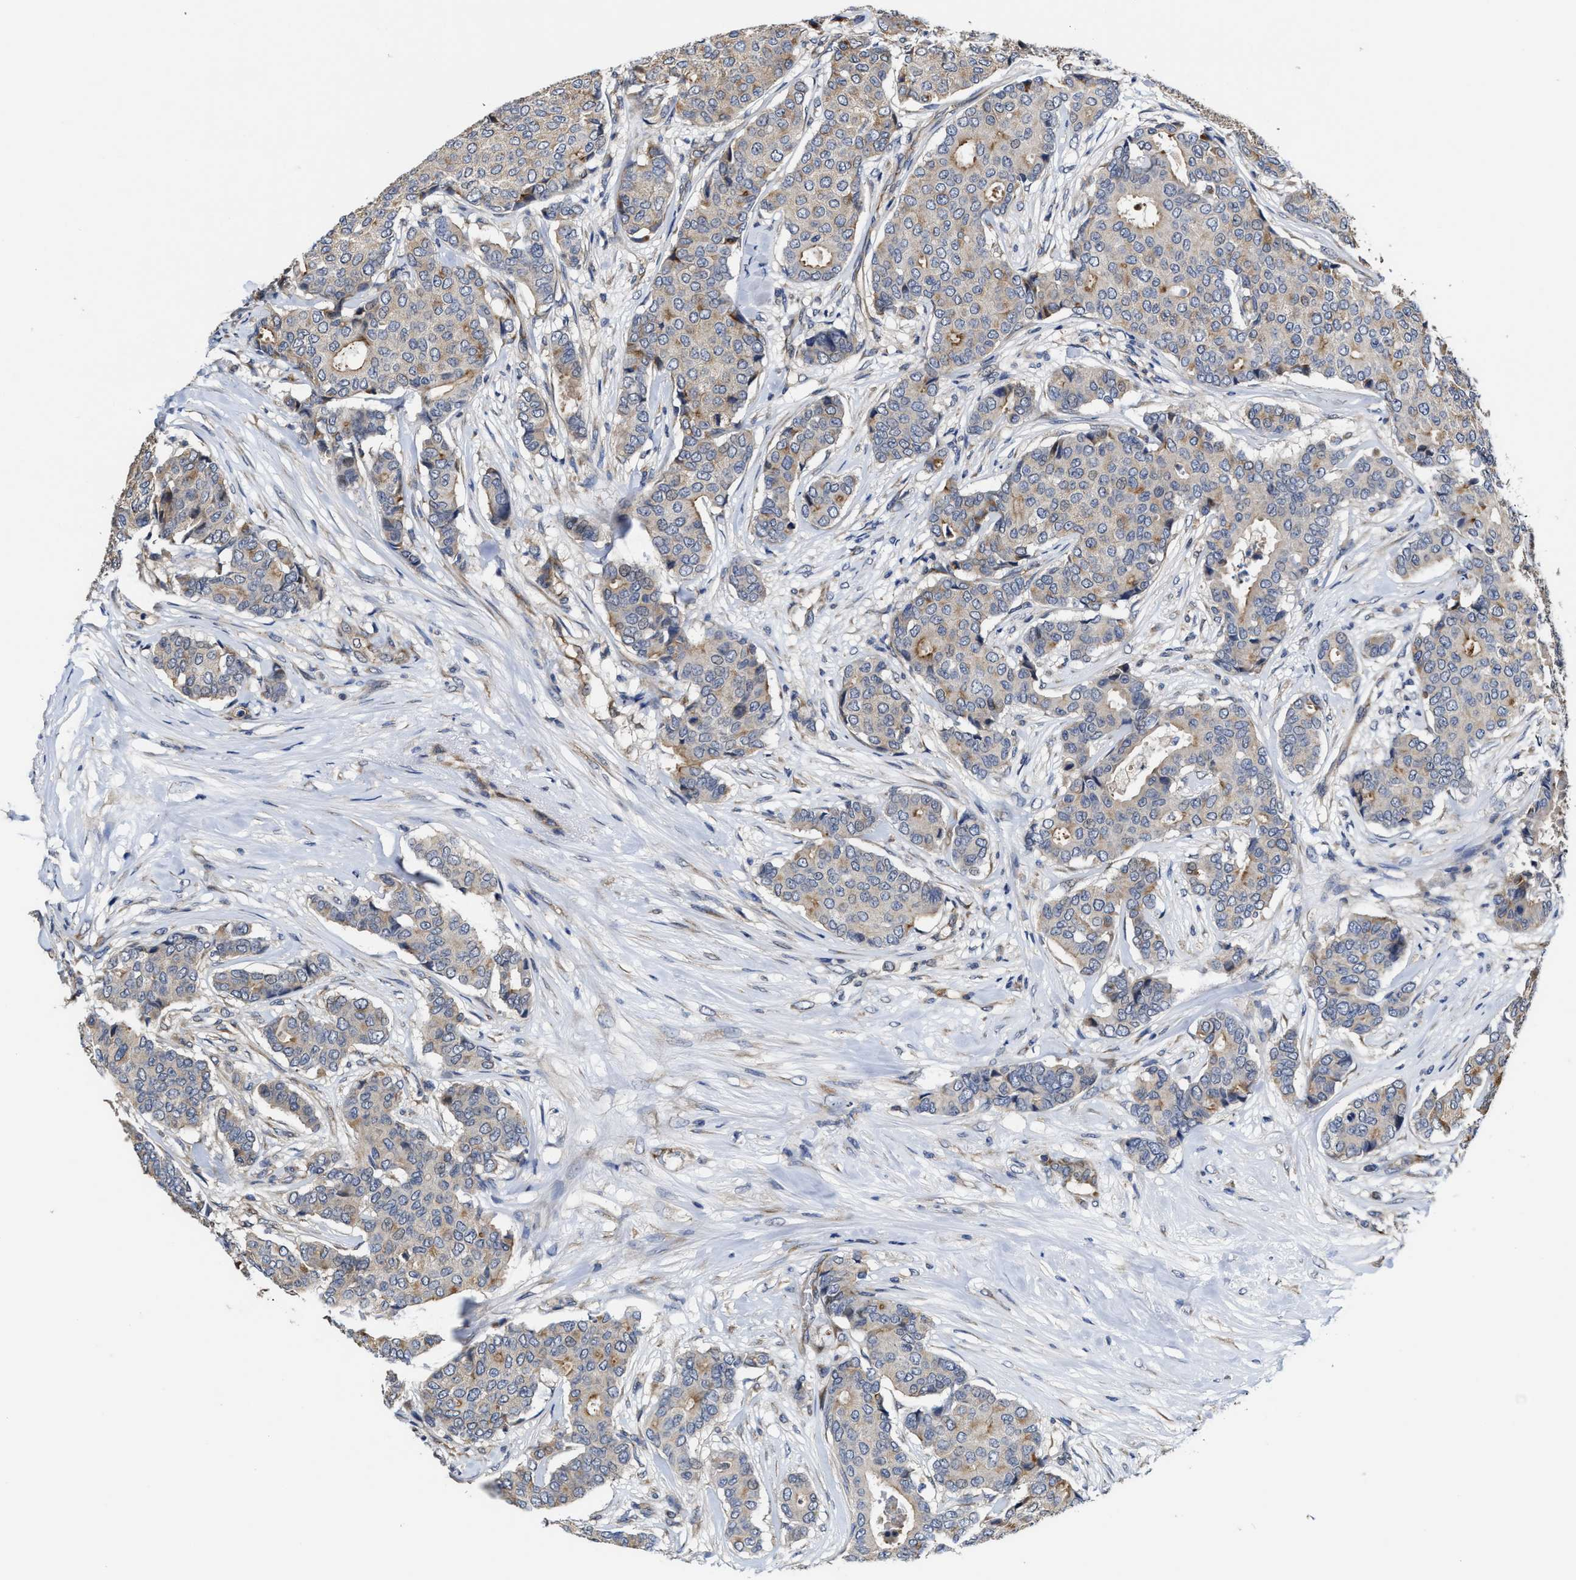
{"staining": {"intensity": "weak", "quantity": "<25%", "location": "cytoplasmic/membranous"}, "tissue": "breast cancer", "cell_type": "Tumor cells", "image_type": "cancer", "snomed": [{"axis": "morphology", "description": "Duct carcinoma"}, {"axis": "topography", "description": "Breast"}], "caption": "There is no significant positivity in tumor cells of breast cancer (infiltrating ductal carcinoma). The staining is performed using DAB brown chromogen with nuclei counter-stained in using hematoxylin.", "gene": "TRAF6", "patient": {"sex": "female", "age": 75}}